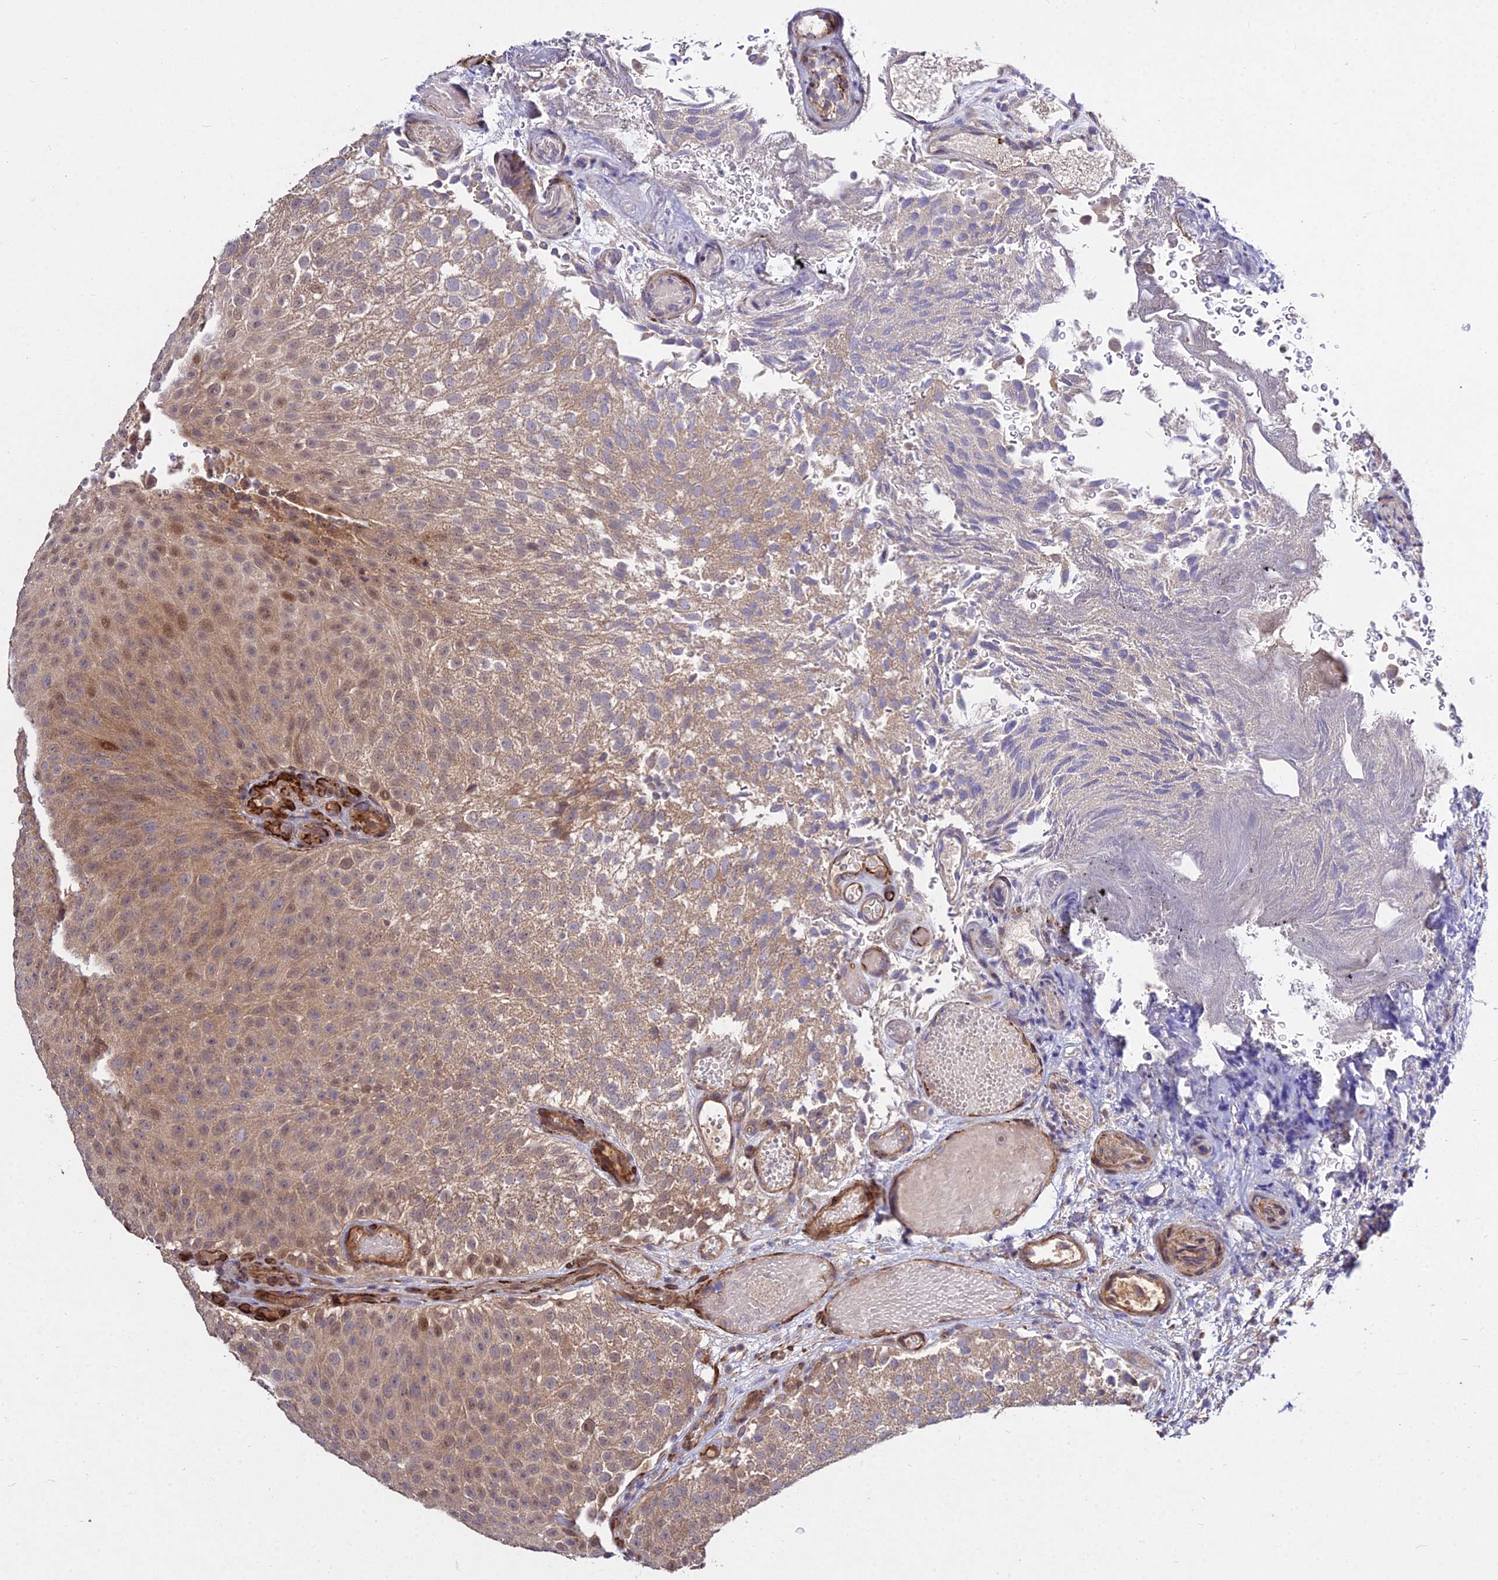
{"staining": {"intensity": "moderate", "quantity": "25%-75%", "location": "cytoplasmic/membranous,nuclear"}, "tissue": "urothelial cancer", "cell_type": "Tumor cells", "image_type": "cancer", "snomed": [{"axis": "morphology", "description": "Urothelial carcinoma, Low grade"}, {"axis": "topography", "description": "Urinary bladder"}], "caption": "High-power microscopy captured an immunohistochemistry (IHC) image of urothelial cancer, revealing moderate cytoplasmic/membranous and nuclear expression in approximately 25%-75% of tumor cells.", "gene": "GRTP1", "patient": {"sex": "male", "age": 78}}